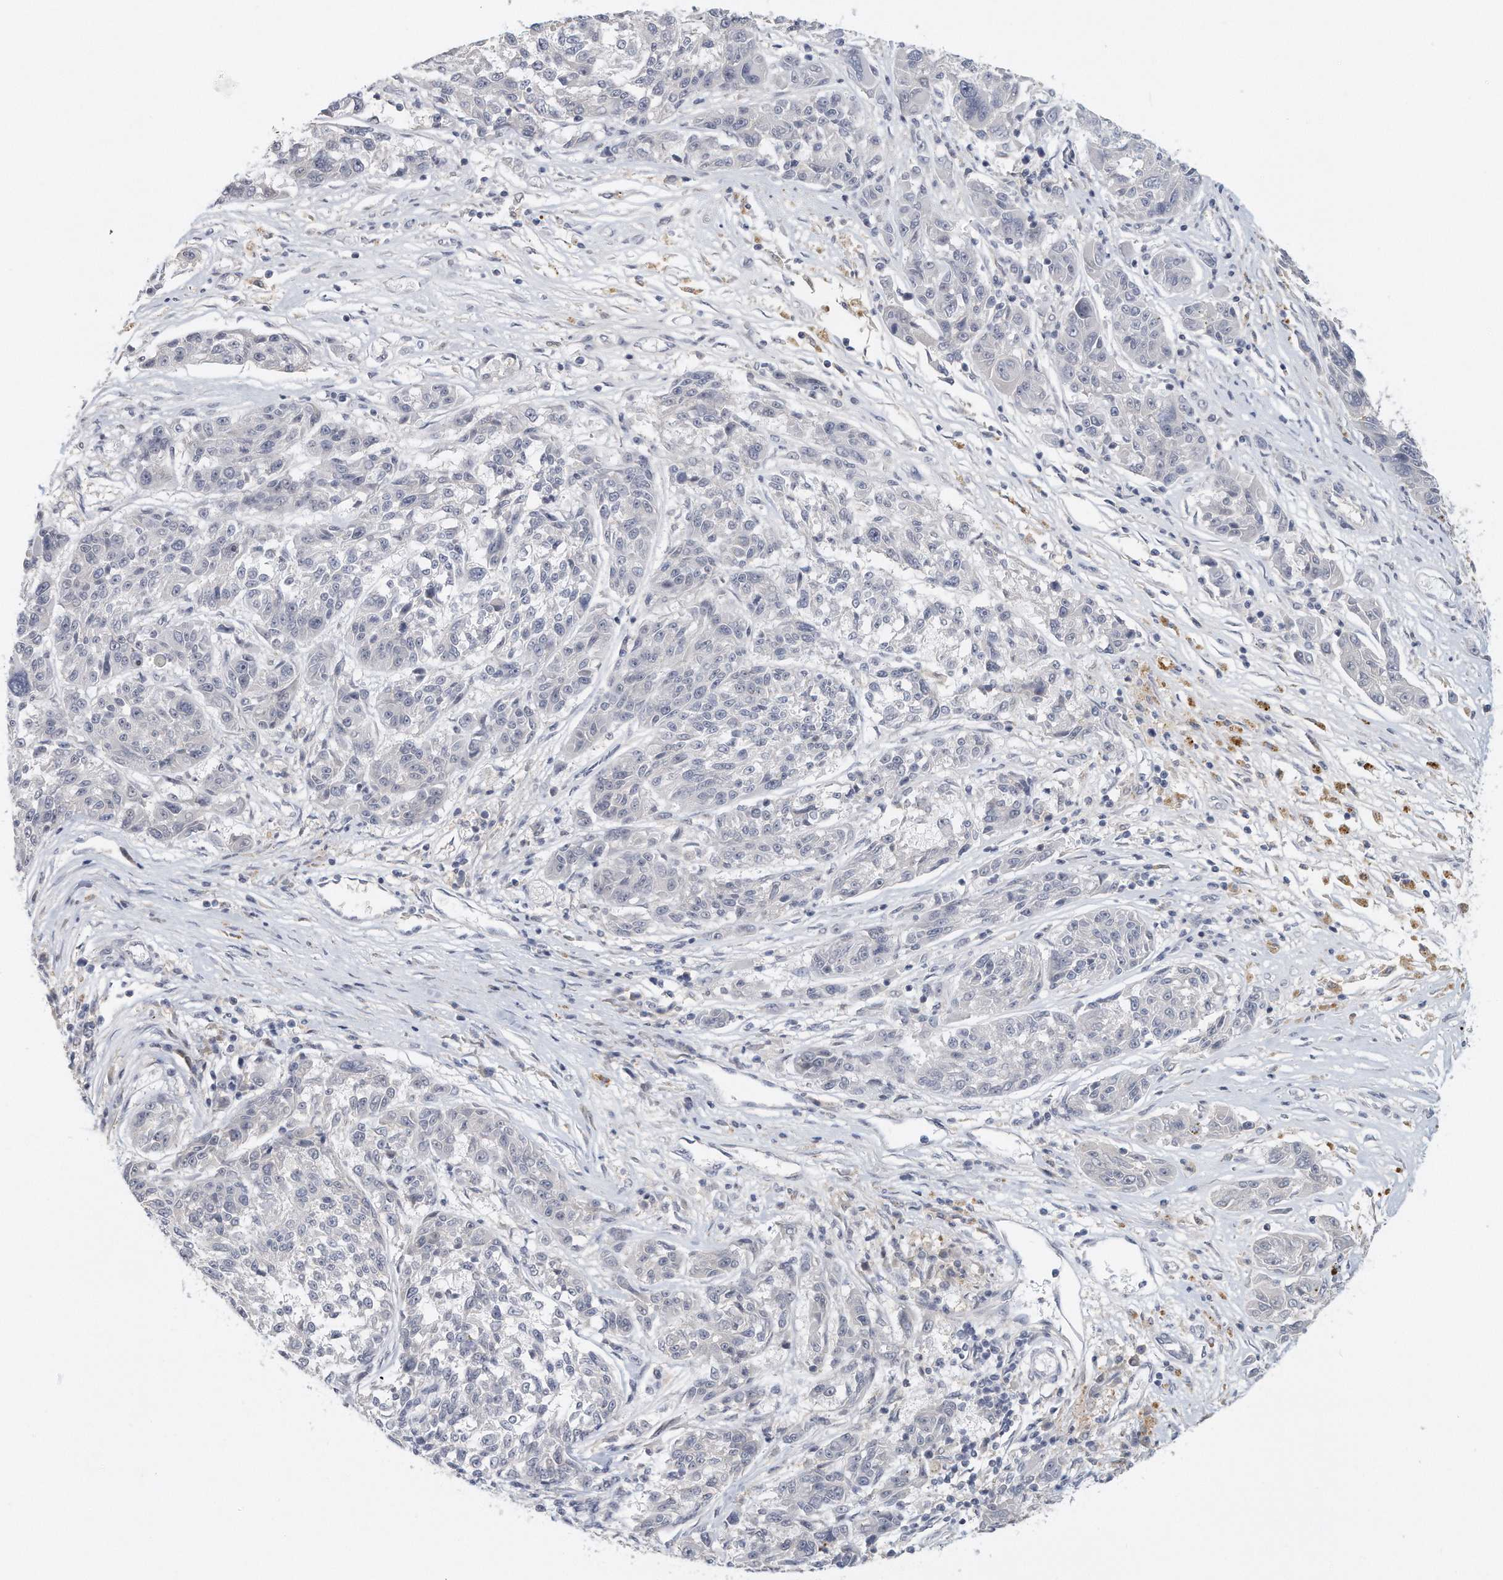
{"staining": {"intensity": "negative", "quantity": "none", "location": "none"}, "tissue": "melanoma", "cell_type": "Tumor cells", "image_type": "cancer", "snomed": [{"axis": "morphology", "description": "Malignant melanoma, NOS"}, {"axis": "topography", "description": "Skin"}], "caption": "Immunohistochemistry (IHC) histopathology image of neoplastic tissue: human malignant melanoma stained with DAB (3,3'-diaminobenzidine) exhibits no significant protein positivity in tumor cells.", "gene": "DDX43", "patient": {"sex": "male", "age": 53}}